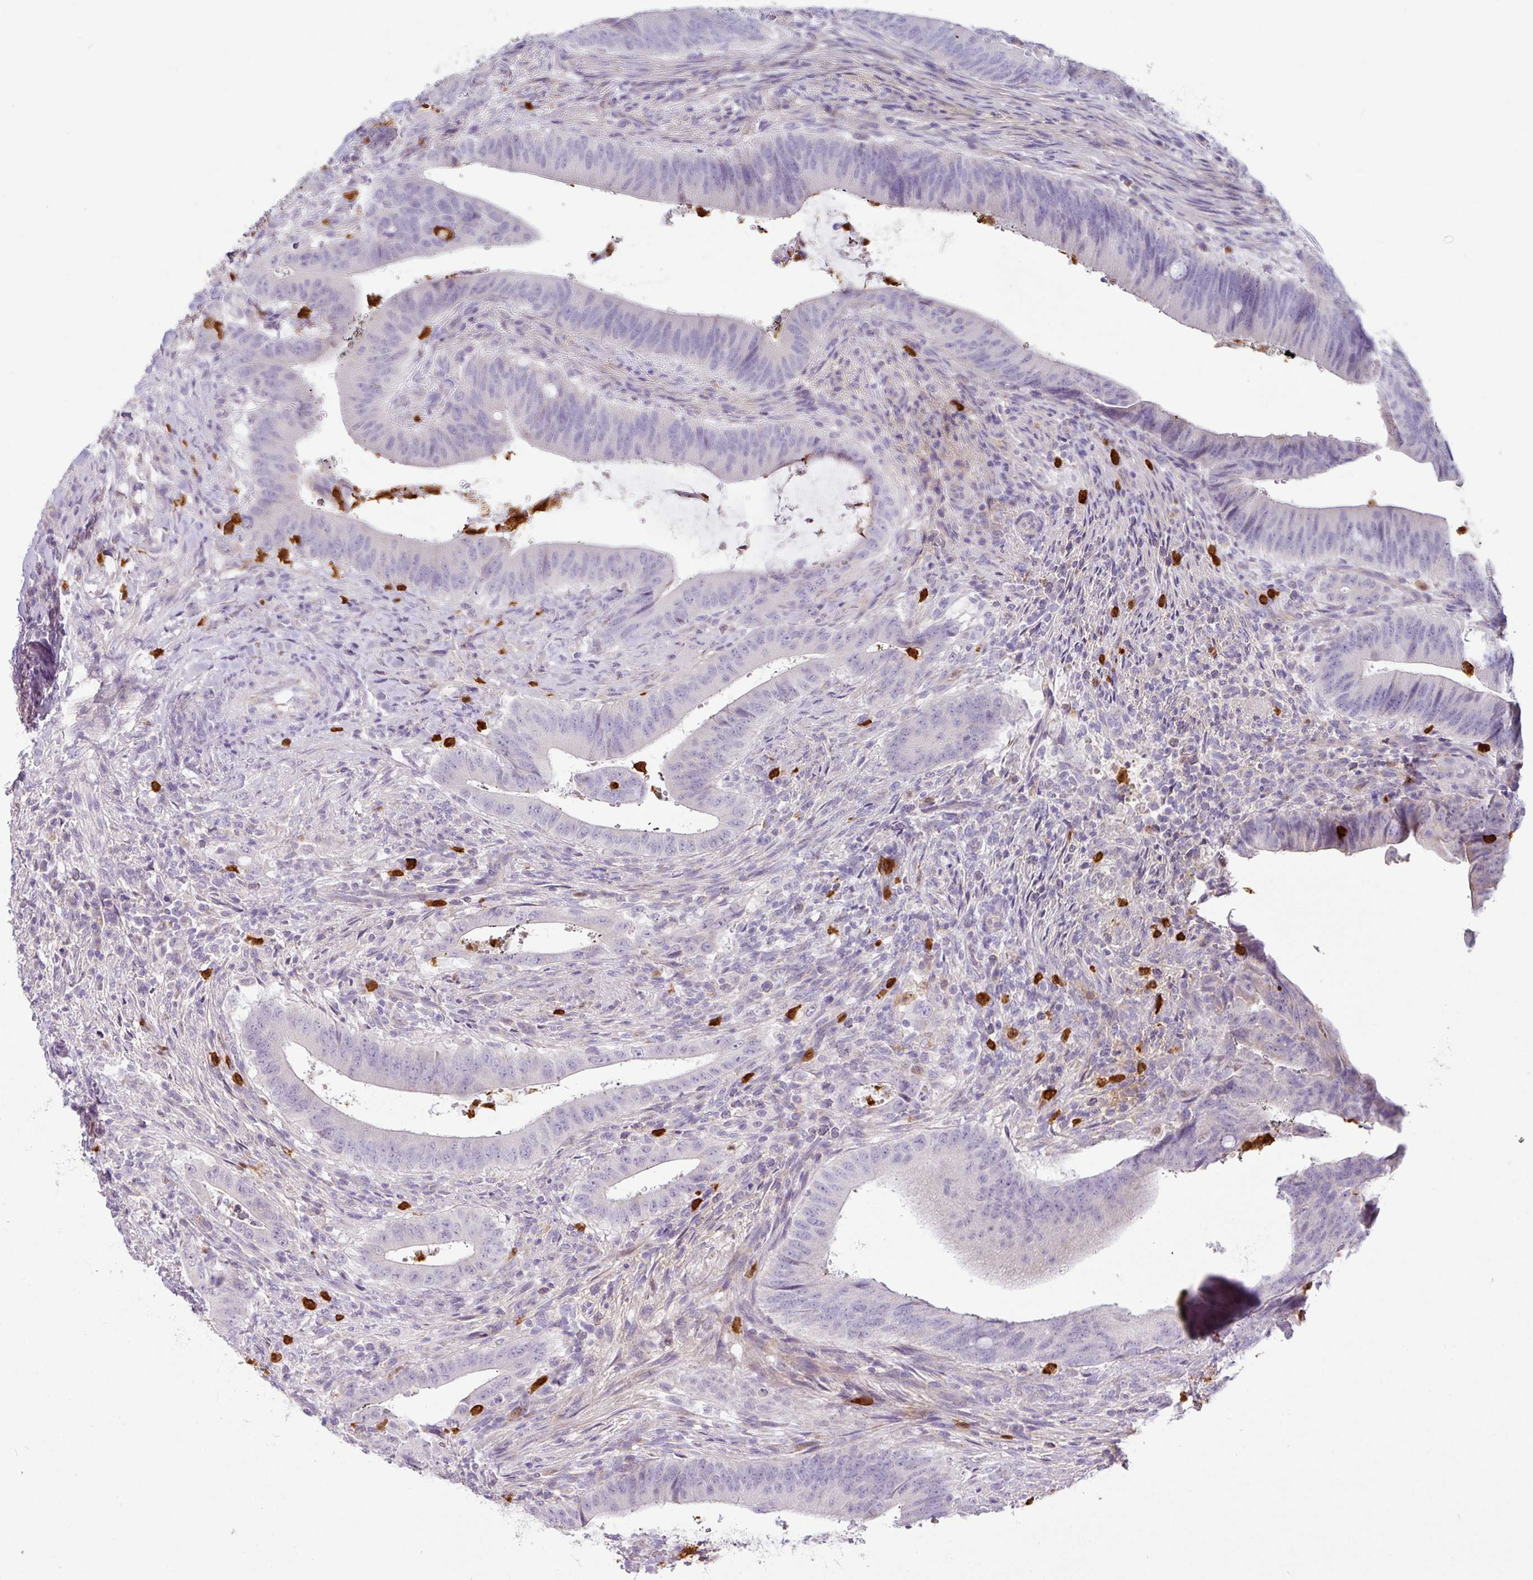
{"staining": {"intensity": "negative", "quantity": "none", "location": "none"}, "tissue": "colorectal cancer", "cell_type": "Tumor cells", "image_type": "cancer", "snomed": [{"axis": "morphology", "description": "Adenocarcinoma, NOS"}, {"axis": "topography", "description": "Colon"}], "caption": "Photomicrograph shows no protein positivity in tumor cells of colorectal cancer (adenocarcinoma) tissue.", "gene": "SH2D3C", "patient": {"sex": "female", "age": 43}}